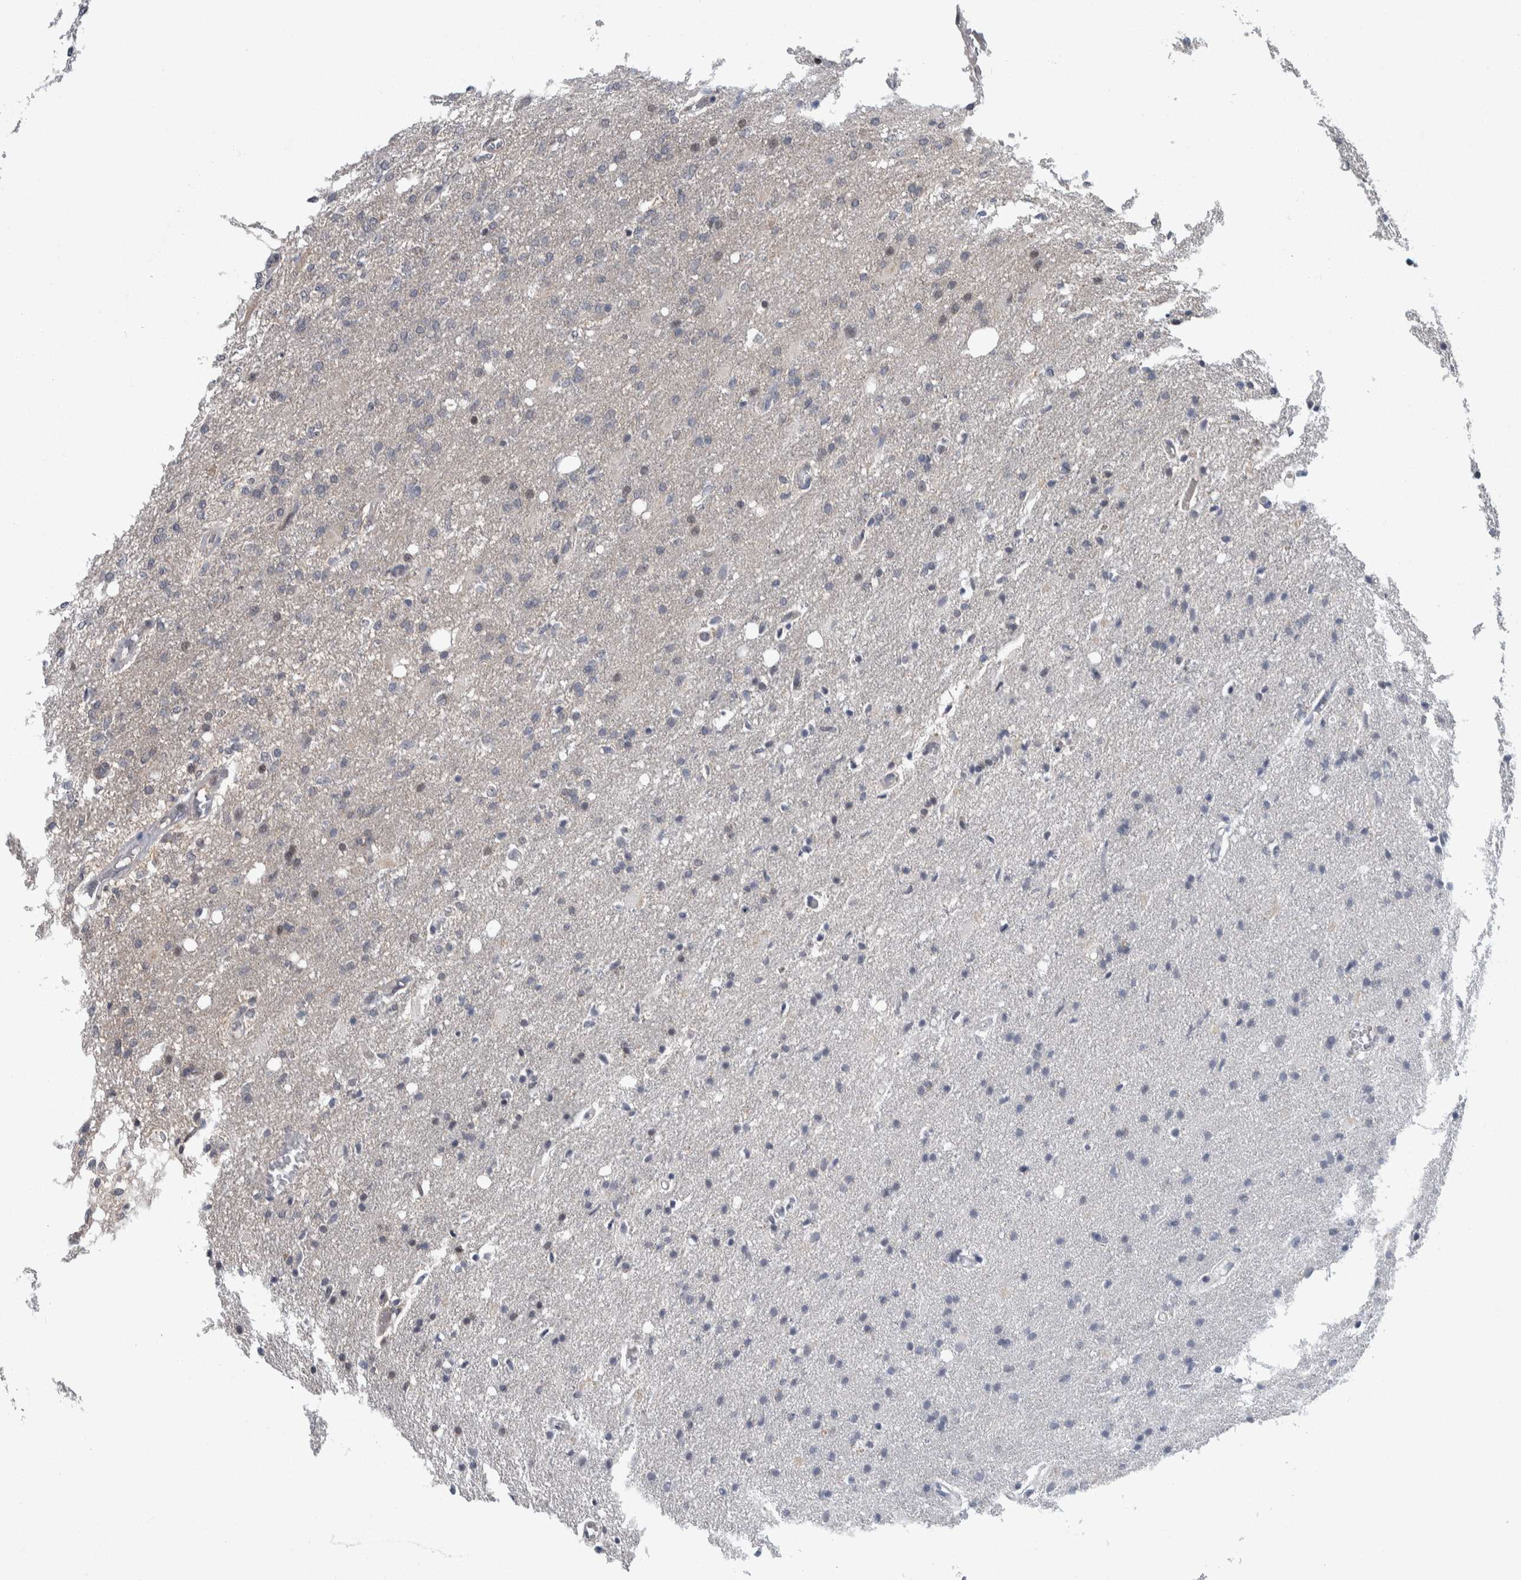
{"staining": {"intensity": "negative", "quantity": "none", "location": "none"}, "tissue": "glioma", "cell_type": "Tumor cells", "image_type": "cancer", "snomed": [{"axis": "morphology", "description": "Normal tissue, NOS"}, {"axis": "morphology", "description": "Glioma, malignant, High grade"}, {"axis": "topography", "description": "Cerebral cortex"}], "caption": "The photomicrograph displays no significant staining in tumor cells of glioma.", "gene": "PTPA", "patient": {"sex": "male", "age": 77}}